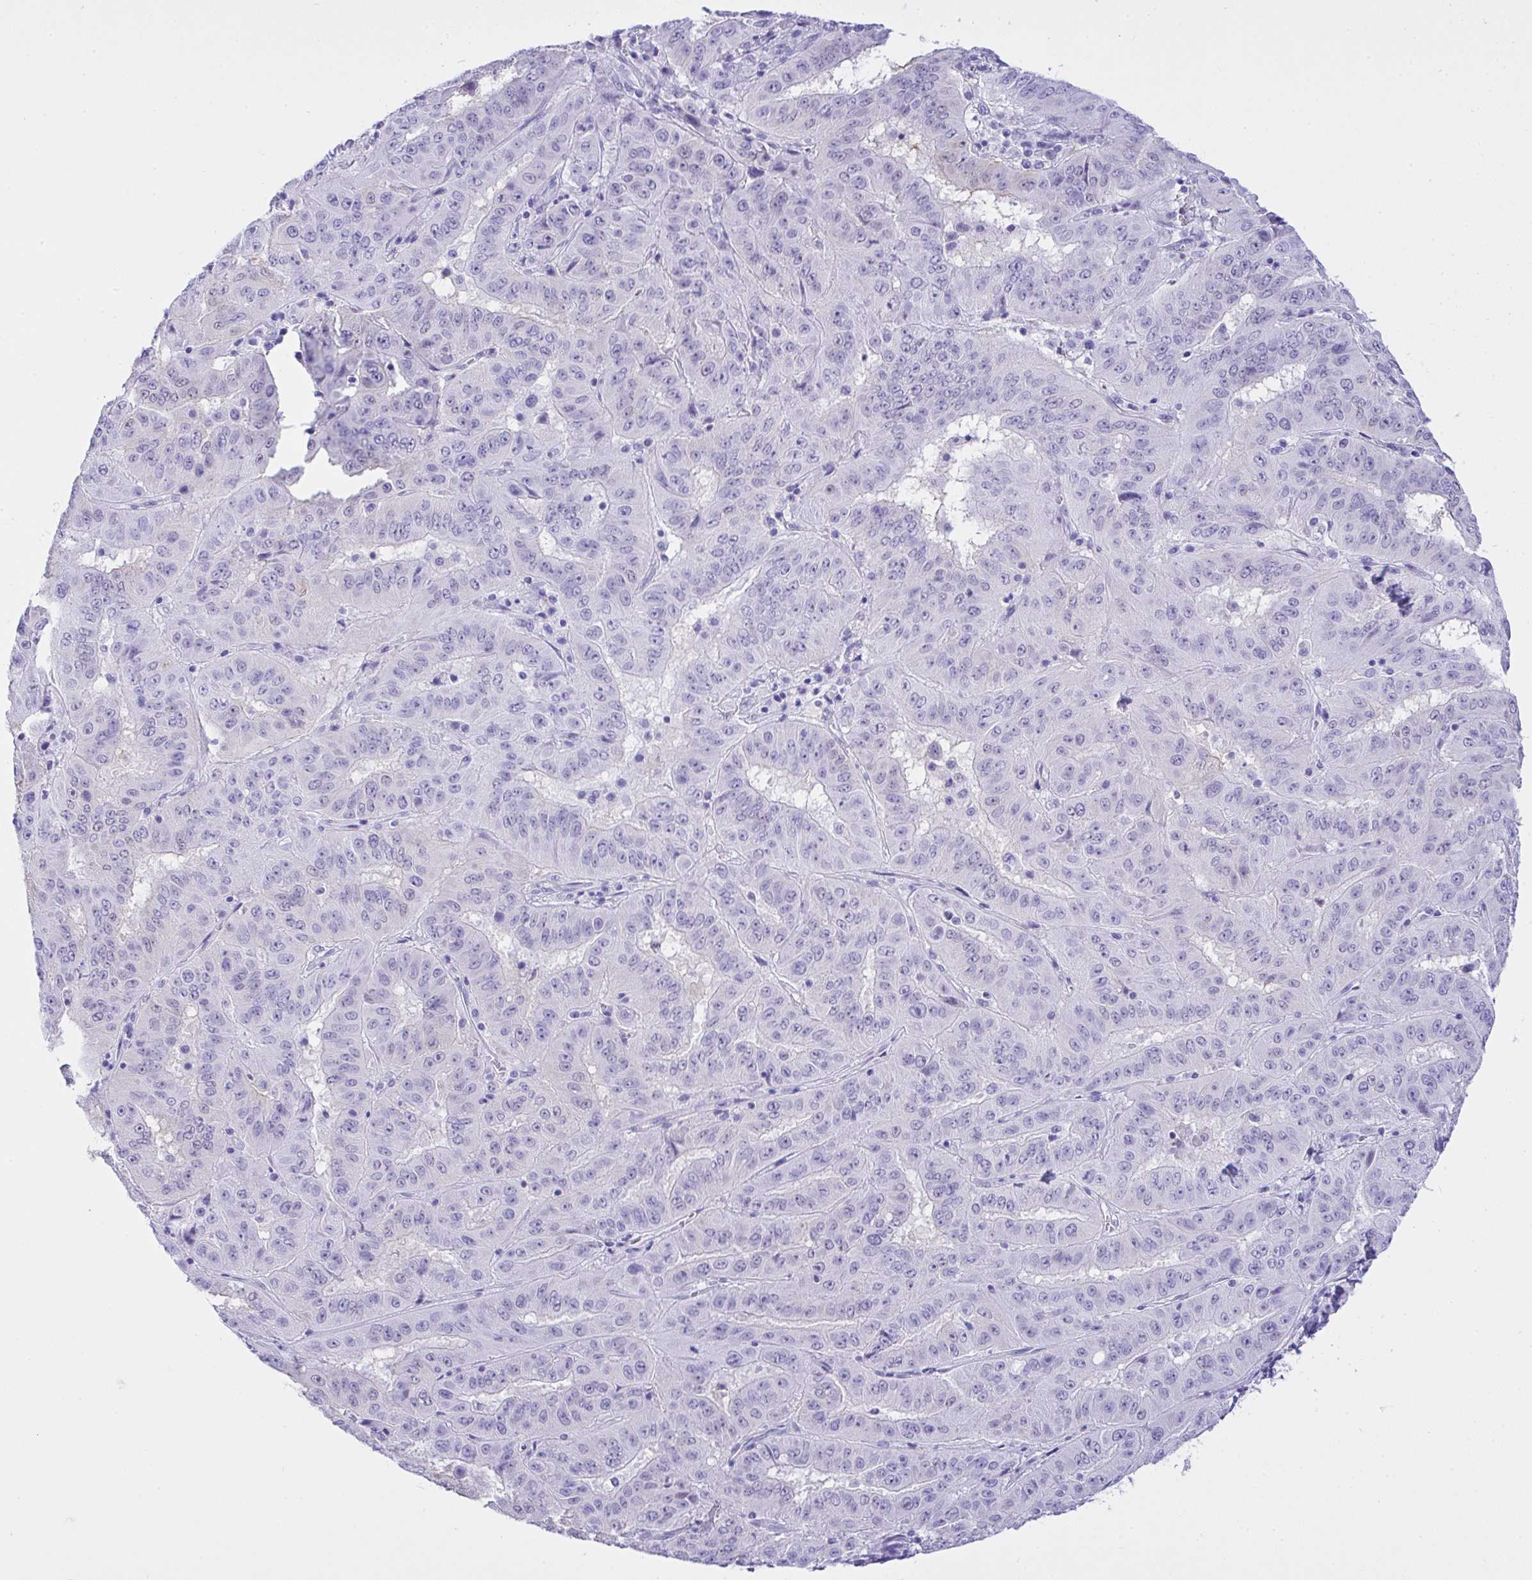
{"staining": {"intensity": "negative", "quantity": "none", "location": "none"}, "tissue": "pancreatic cancer", "cell_type": "Tumor cells", "image_type": "cancer", "snomed": [{"axis": "morphology", "description": "Adenocarcinoma, NOS"}, {"axis": "topography", "description": "Pancreas"}], "caption": "Pancreatic cancer (adenocarcinoma) was stained to show a protein in brown. There is no significant staining in tumor cells.", "gene": "AKR1D1", "patient": {"sex": "male", "age": 63}}